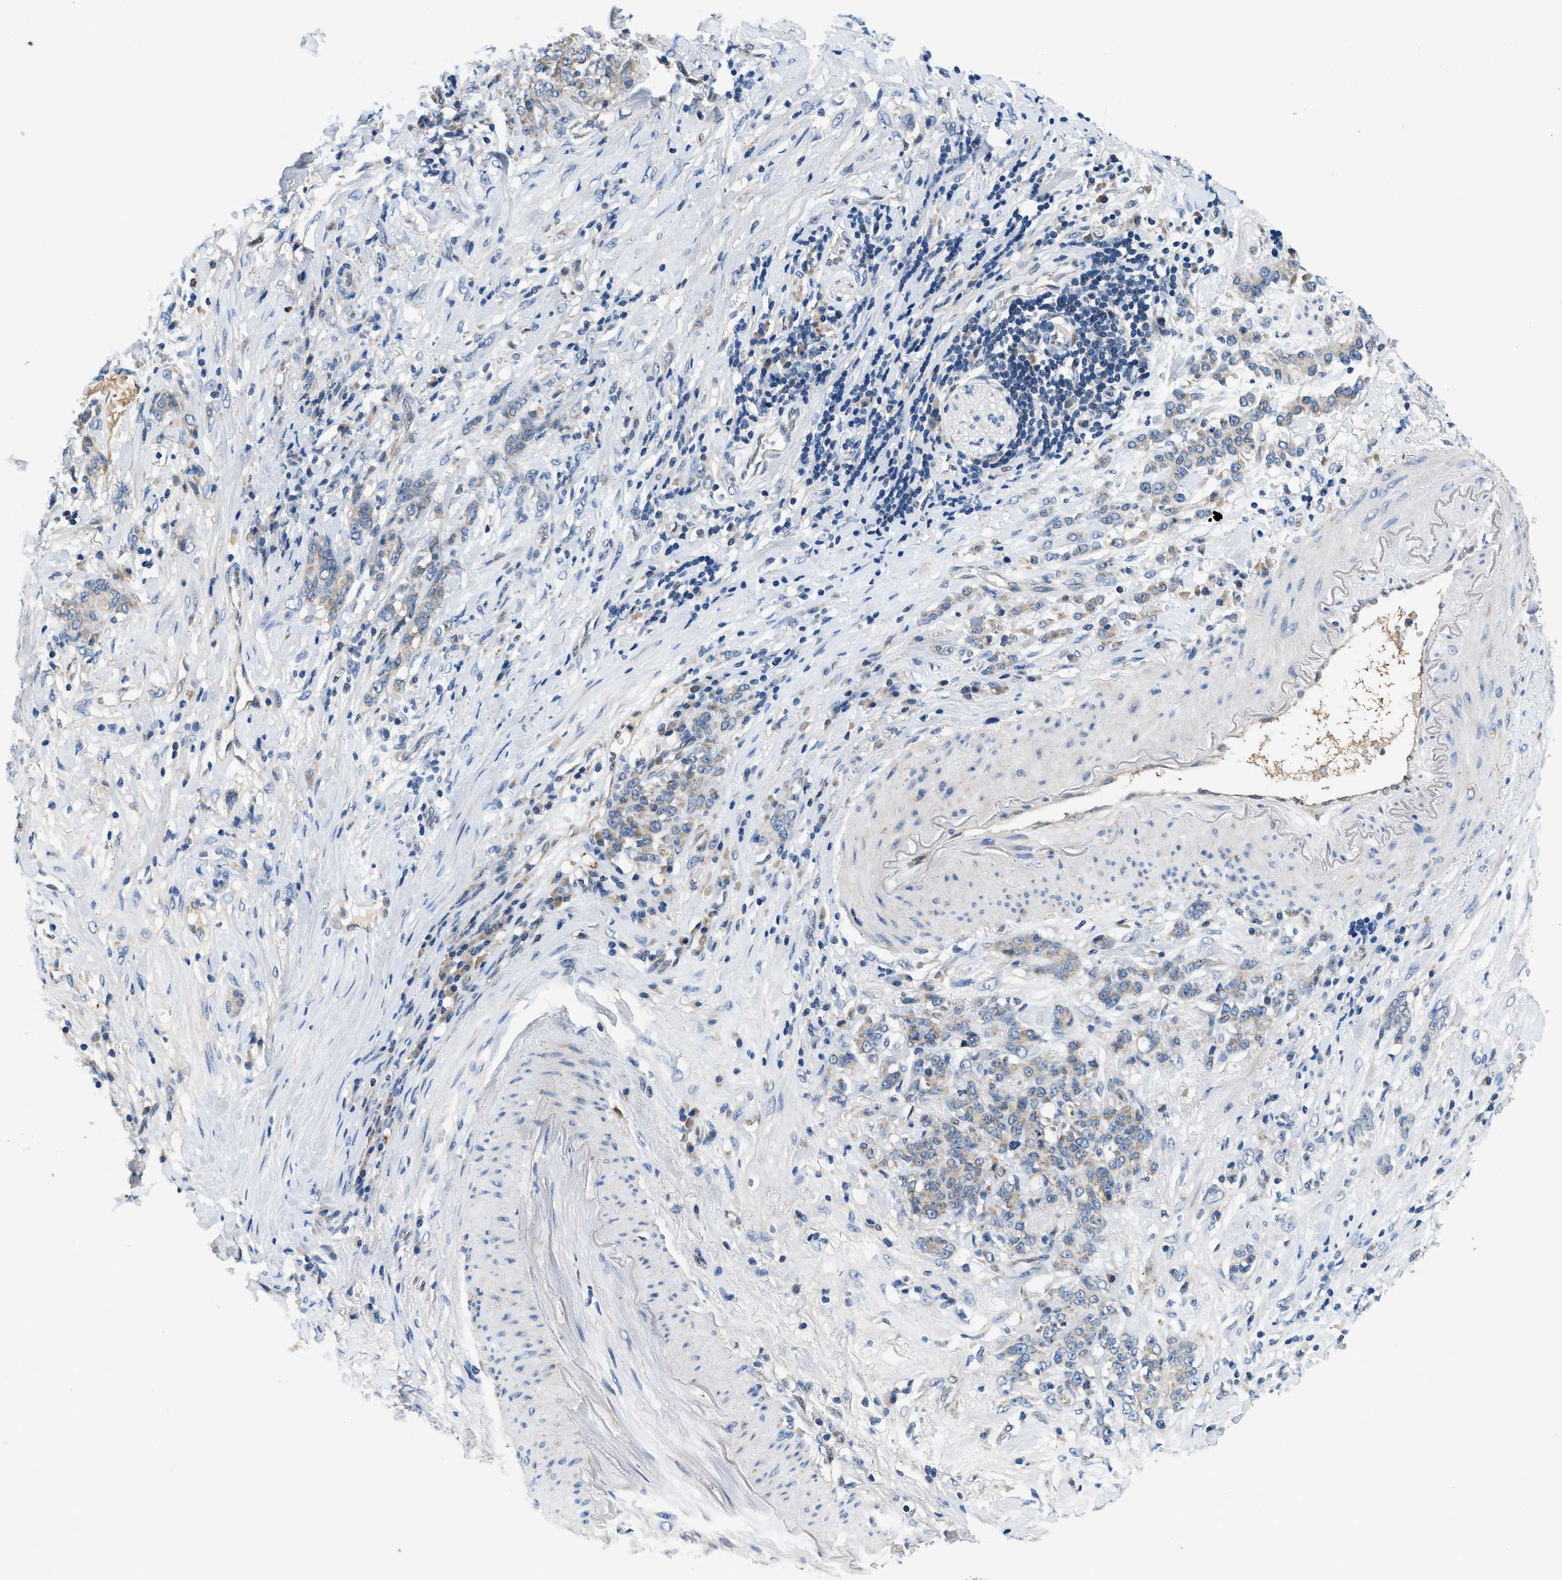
{"staining": {"intensity": "weak", "quantity": "25%-75%", "location": "cytoplasmic/membranous"}, "tissue": "stomach cancer", "cell_type": "Tumor cells", "image_type": "cancer", "snomed": [{"axis": "morphology", "description": "Adenocarcinoma, NOS"}, {"axis": "topography", "description": "Stomach, lower"}], "caption": "Immunohistochemical staining of stomach cancer (adenocarcinoma) reveals weak cytoplasmic/membranous protein positivity in about 25%-75% of tumor cells.", "gene": "PNKD", "patient": {"sex": "male", "age": 88}}